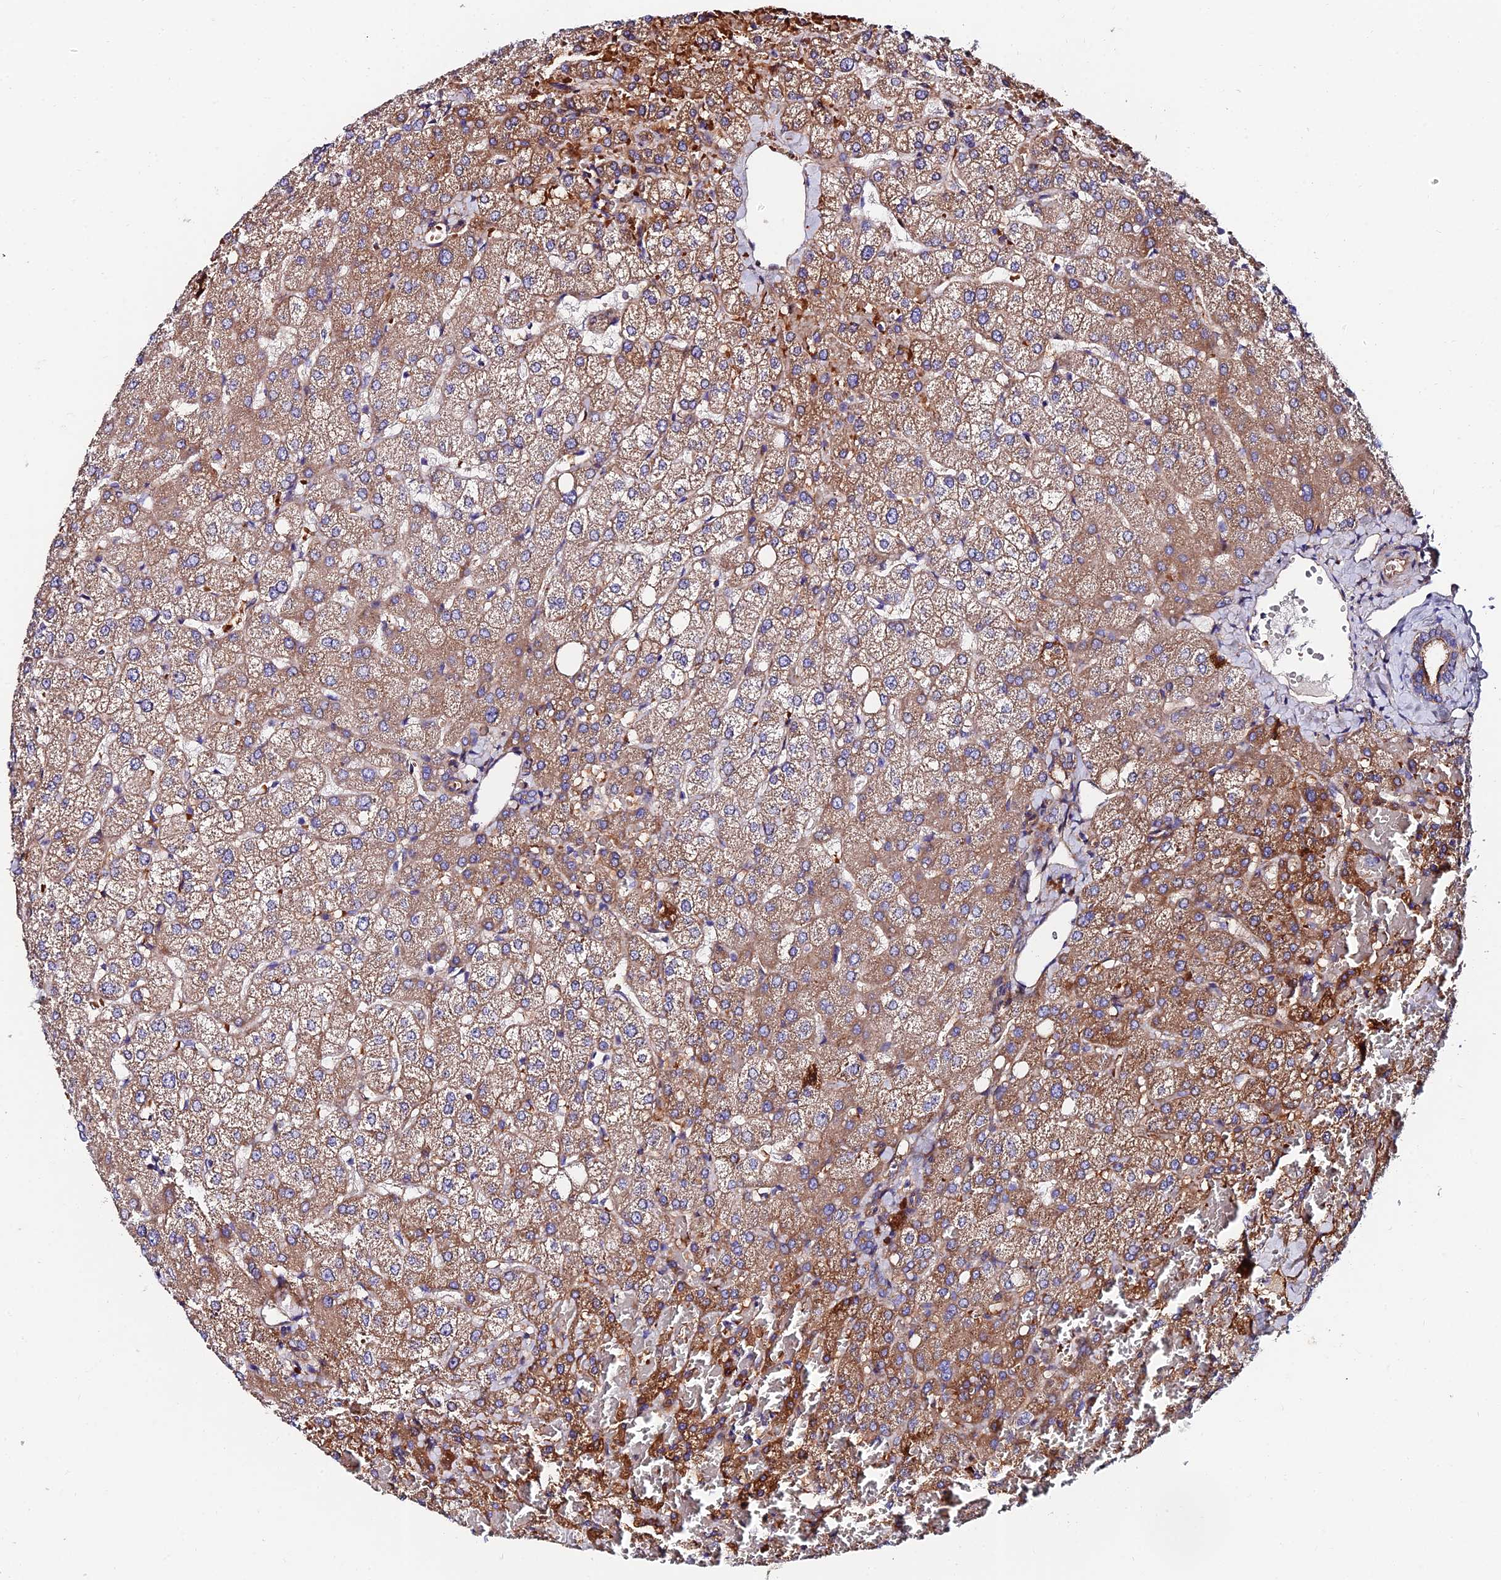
{"staining": {"intensity": "moderate", "quantity": ">75%", "location": "cytoplasmic/membranous"}, "tissue": "liver", "cell_type": "Cholangiocytes", "image_type": "normal", "snomed": [{"axis": "morphology", "description": "Normal tissue, NOS"}, {"axis": "topography", "description": "Liver"}], "caption": "Cholangiocytes show moderate cytoplasmic/membranous expression in approximately >75% of cells in unremarkable liver. The protein of interest is stained brown, and the nuclei are stained in blue (DAB (3,3'-diaminobenzidine) IHC with brightfield microscopy, high magnification).", "gene": "ADGRF3", "patient": {"sex": "female", "age": 54}}